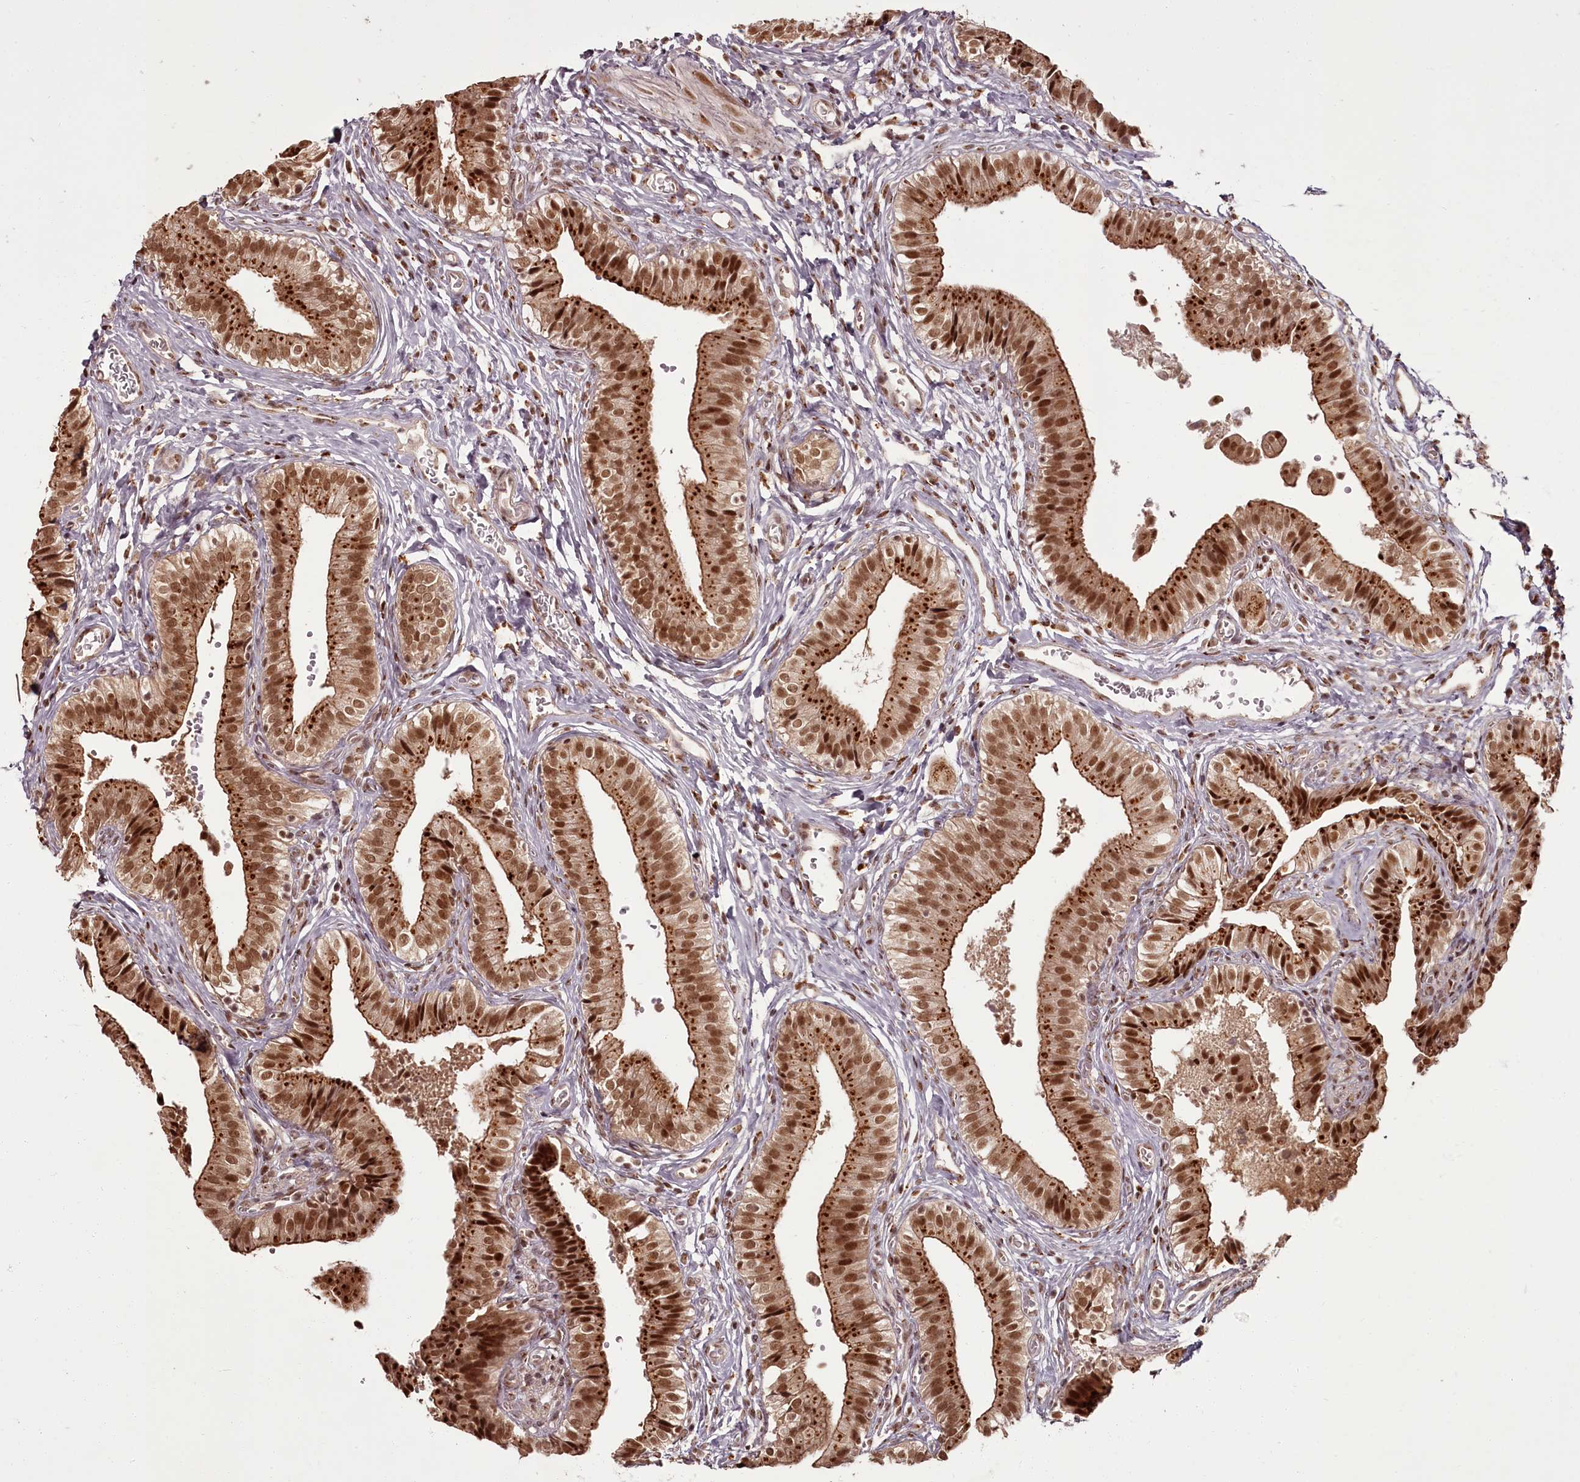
{"staining": {"intensity": "moderate", "quantity": ">75%", "location": "cytoplasmic/membranous,nuclear"}, "tissue": "gallbladder", "cell_type": "Glandular cells", "image_type": "normal", "snomed": [{"axis": "morphology", "description": "Normal tissue, NOS"}, {"axis": "topography", "description": "Gallbladder"}], "caption": "Glandular cells display moderate cytoplasmic/membranous,nuclear expression in about >75% of cells in benign gallbladder. The protein is shown in brown color, while the nuclei are stained blue.", "gene": "CEP83", "patient": {"sex": "female", "age": 47}}